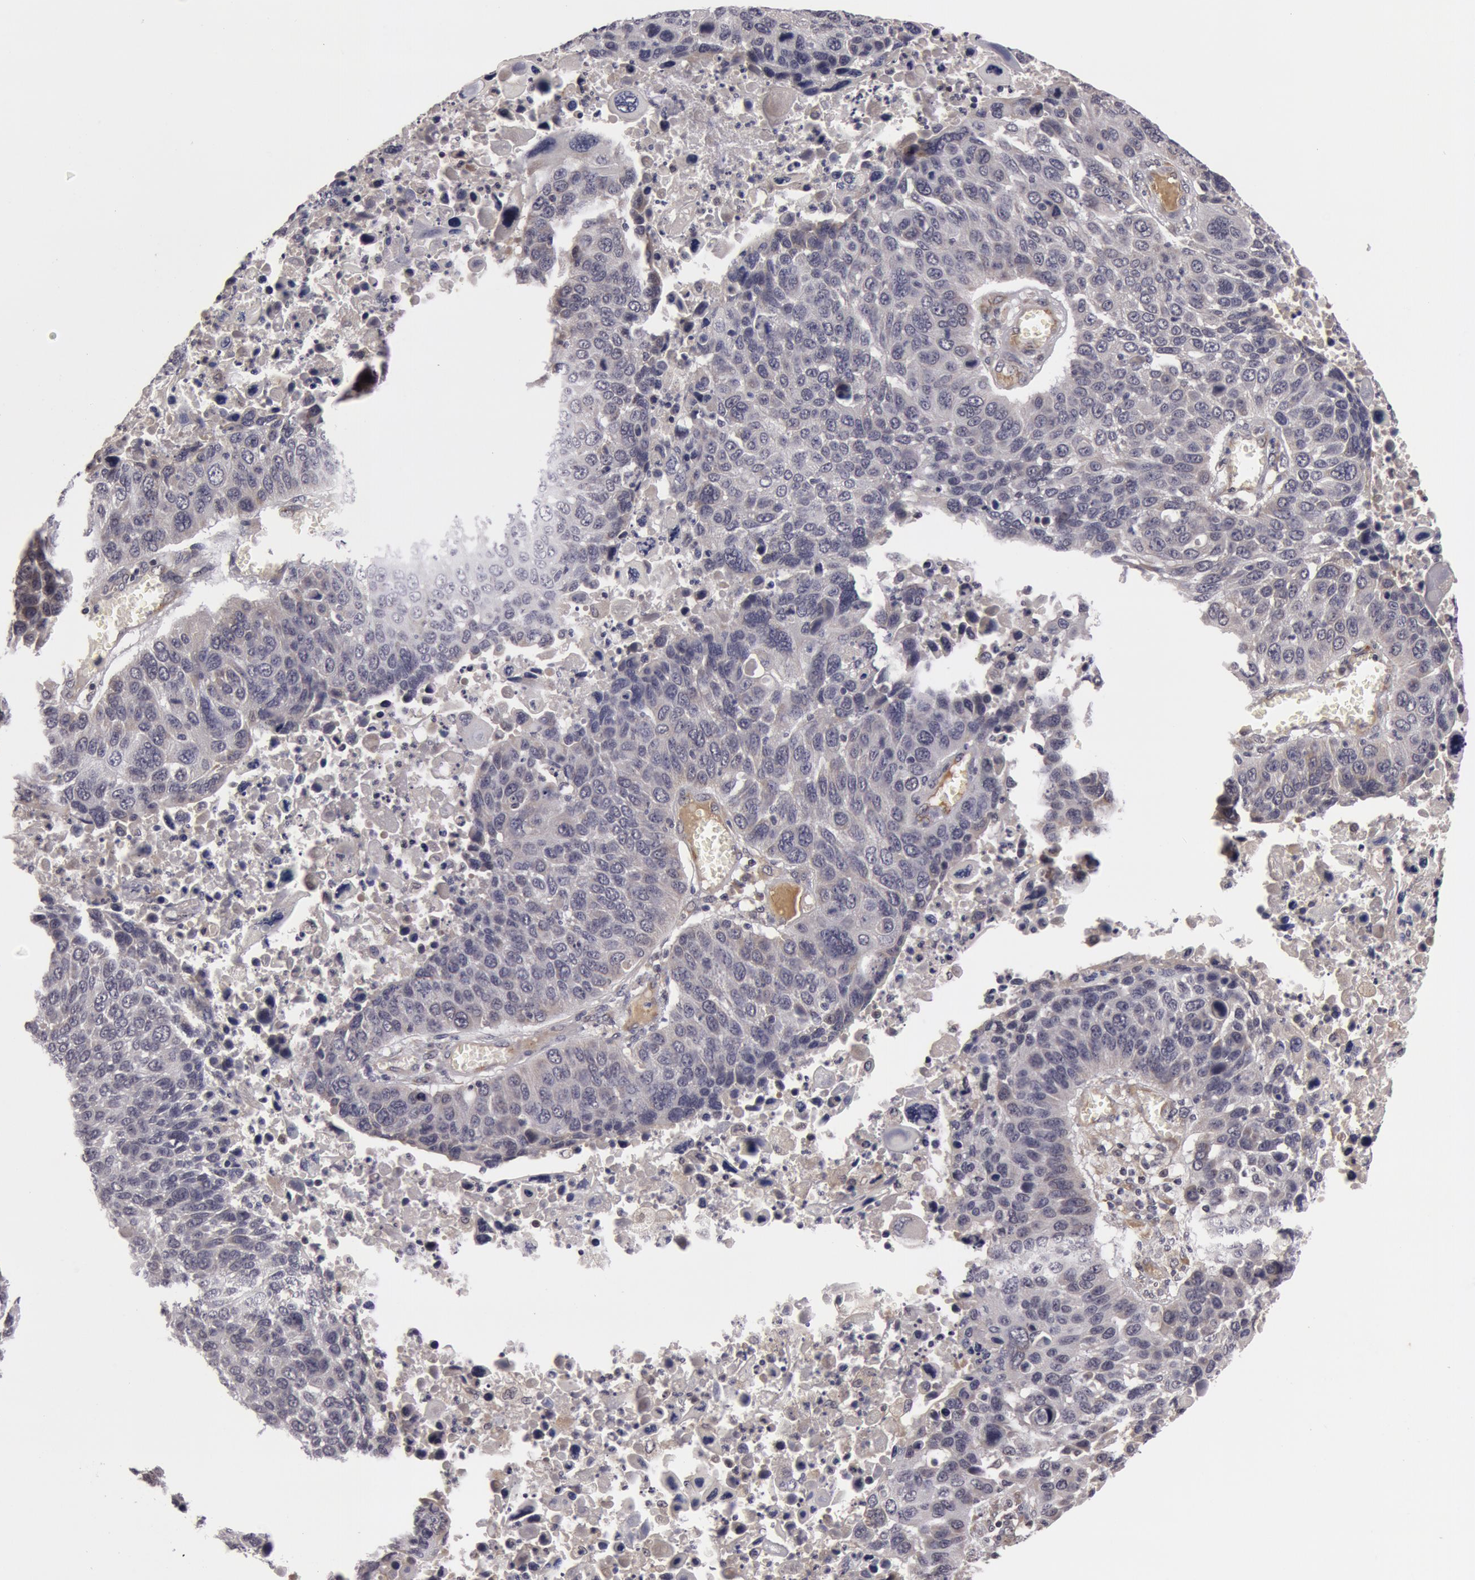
{"staining": {"intensity": "negative", "quantity": "none", "location": "none"}, "tissue": "lung cancer", "cell_type": "Tumor cells", "image_type": "cancer", "snomed": [{"axis": "morphology", "description": "Squamous cell carcinoma, NOS"}, {"axis": "topography", "description": "Lung"}], "caption": "Immunohistochemistry (IHC) photomicrograph of squamous cell carcinoma (lung) stained for a protein (brown), which reveals no staining in tumor cells. (Brightfield microscopy of DAB IHC at high magnification).", "gene": "SYTL4", "patient": {"sex": "male", "age": 68}}